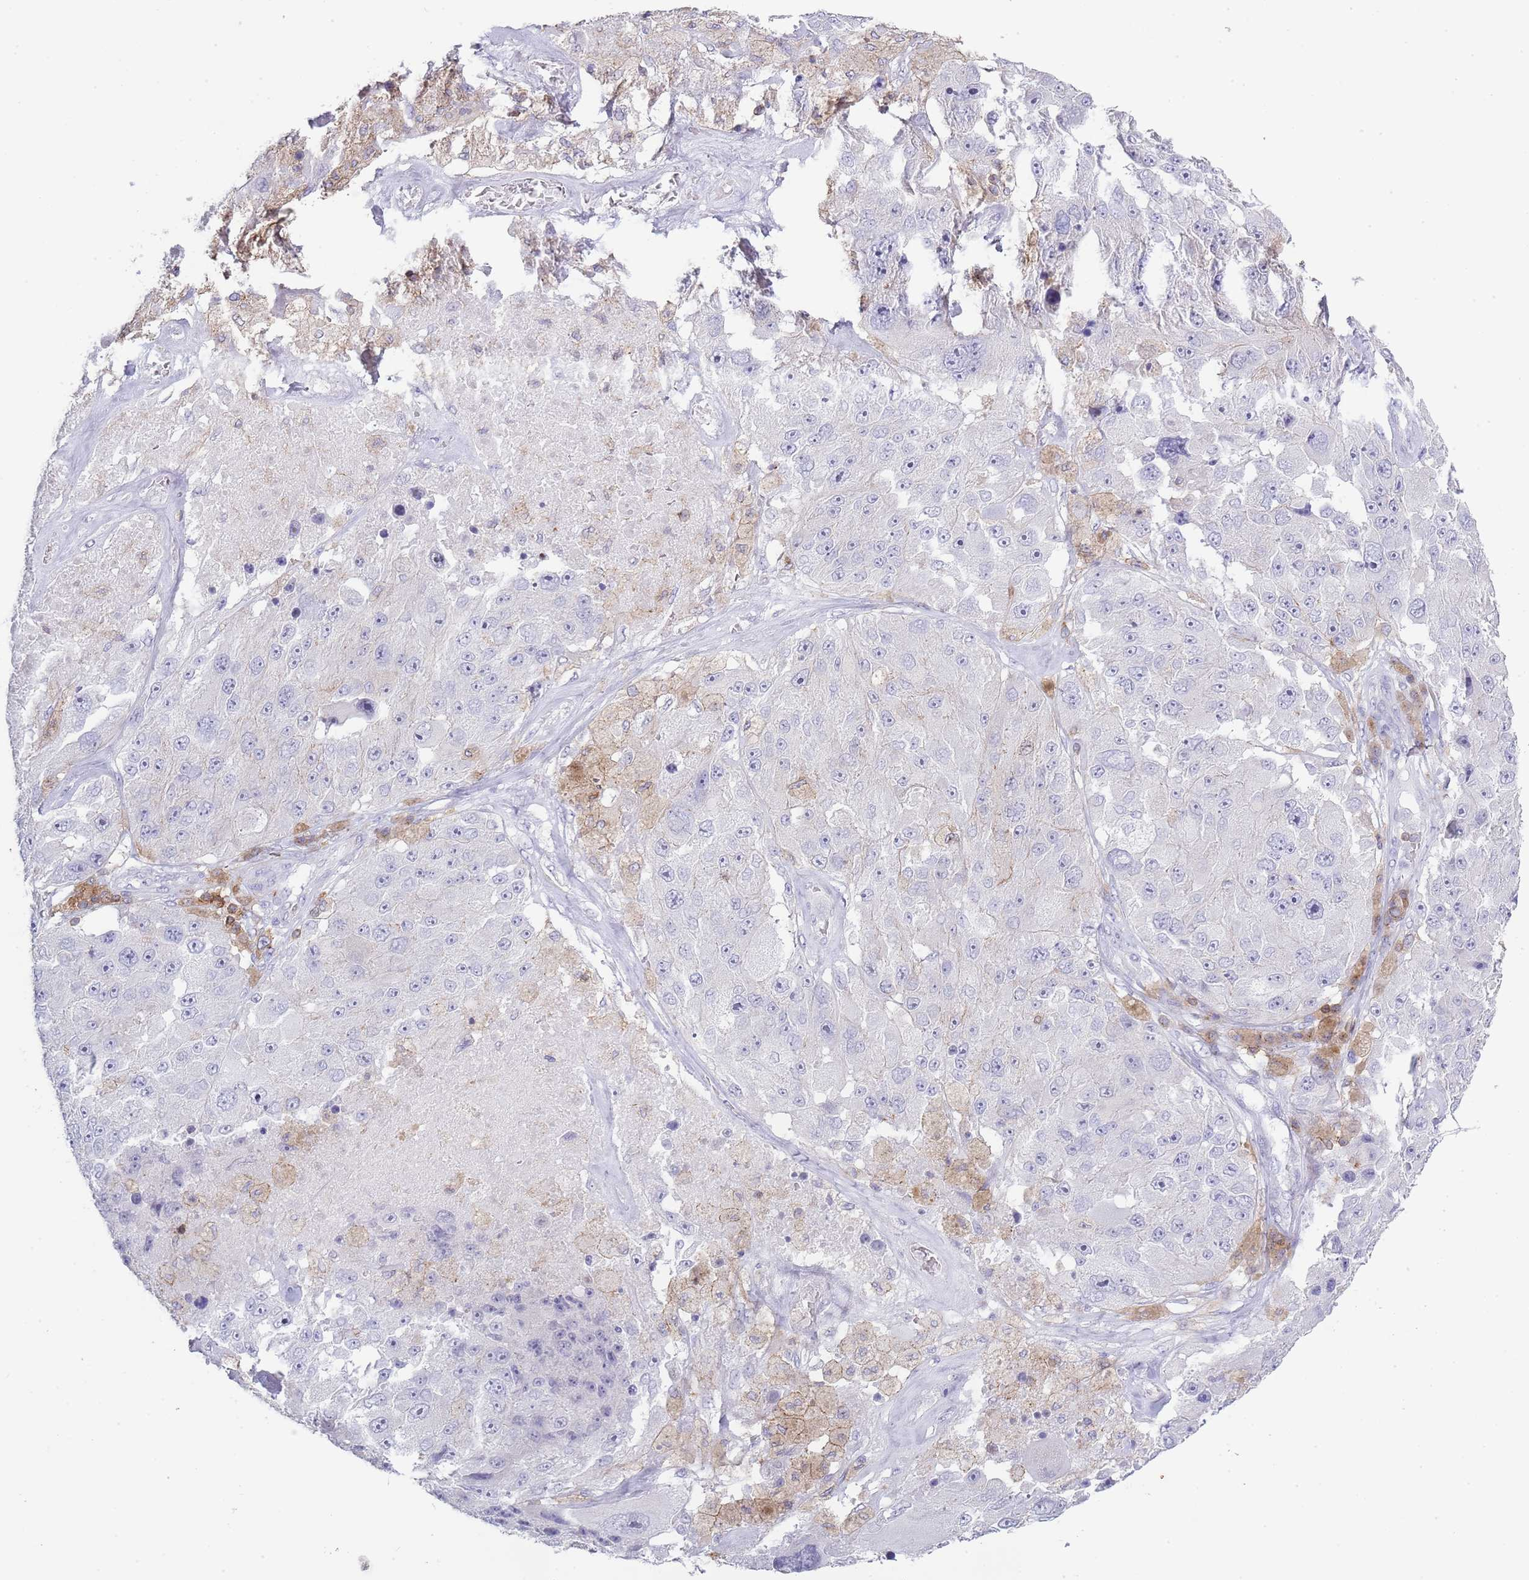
{"staining": {"intensity": "negative", "quantity": "none", "location": "none"}, "tissue": "melanoma", "cell_type": "Tumor cells", "image_type": "cancer", "snomed": [{"axis": "morphology", "description": "Malignant melanoma, Metastatic site"}, {"axis": "topography", "description": "Lymph node"}], "caption": "Immunohistochemistry photomicrograph of neoplastic tissue: malignant melanoma (metastatic site) stained with DAB exhibits no significant protein expression in tumor cells.", "gene": "LPXN", "patient": {"sex": "male", "age": 62}}